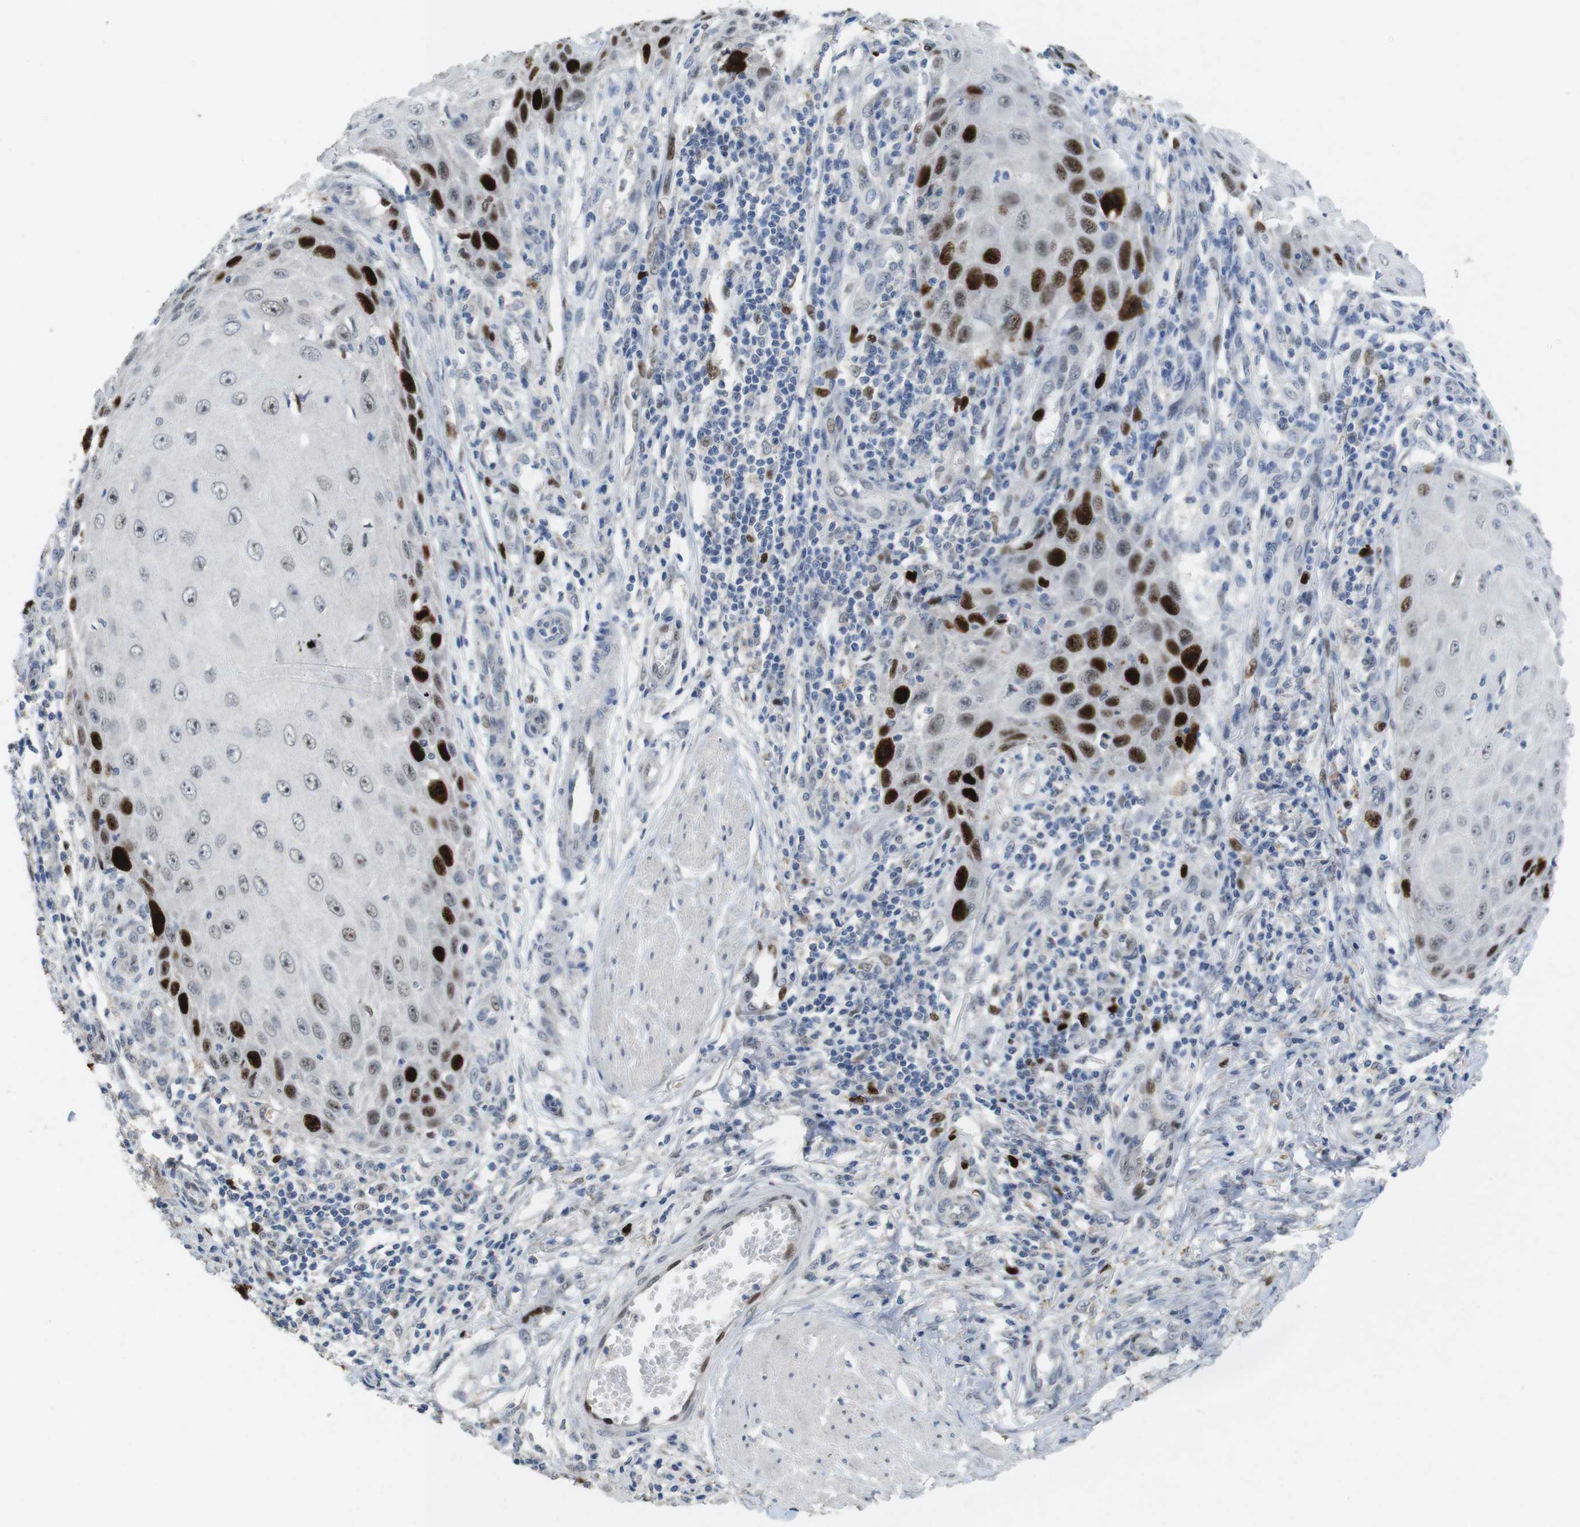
{"staining": {"intensity": "strong", "quantity": "<25%", "location": "nuclear"}, "tissue": "skin cancer", "cell_type": "Tumor cells", "image_type": "cancer", "snomed": [{"axis": "morphology", "description": "Squamous cell carcinoma, NOS"}, {"axis": "topography", "description": "Skin"}], "caption": "Protein positivity by immunohistochemistry (IHC) reveals strong nuclear staining in about <25% of tumor cells in squamous cell carcinoma (skin). (brown staining indicates protein expression, while blue staining denotes nuclei).", "gene": "KPNA2", "patient": {"sex": "female", "age": 73}}